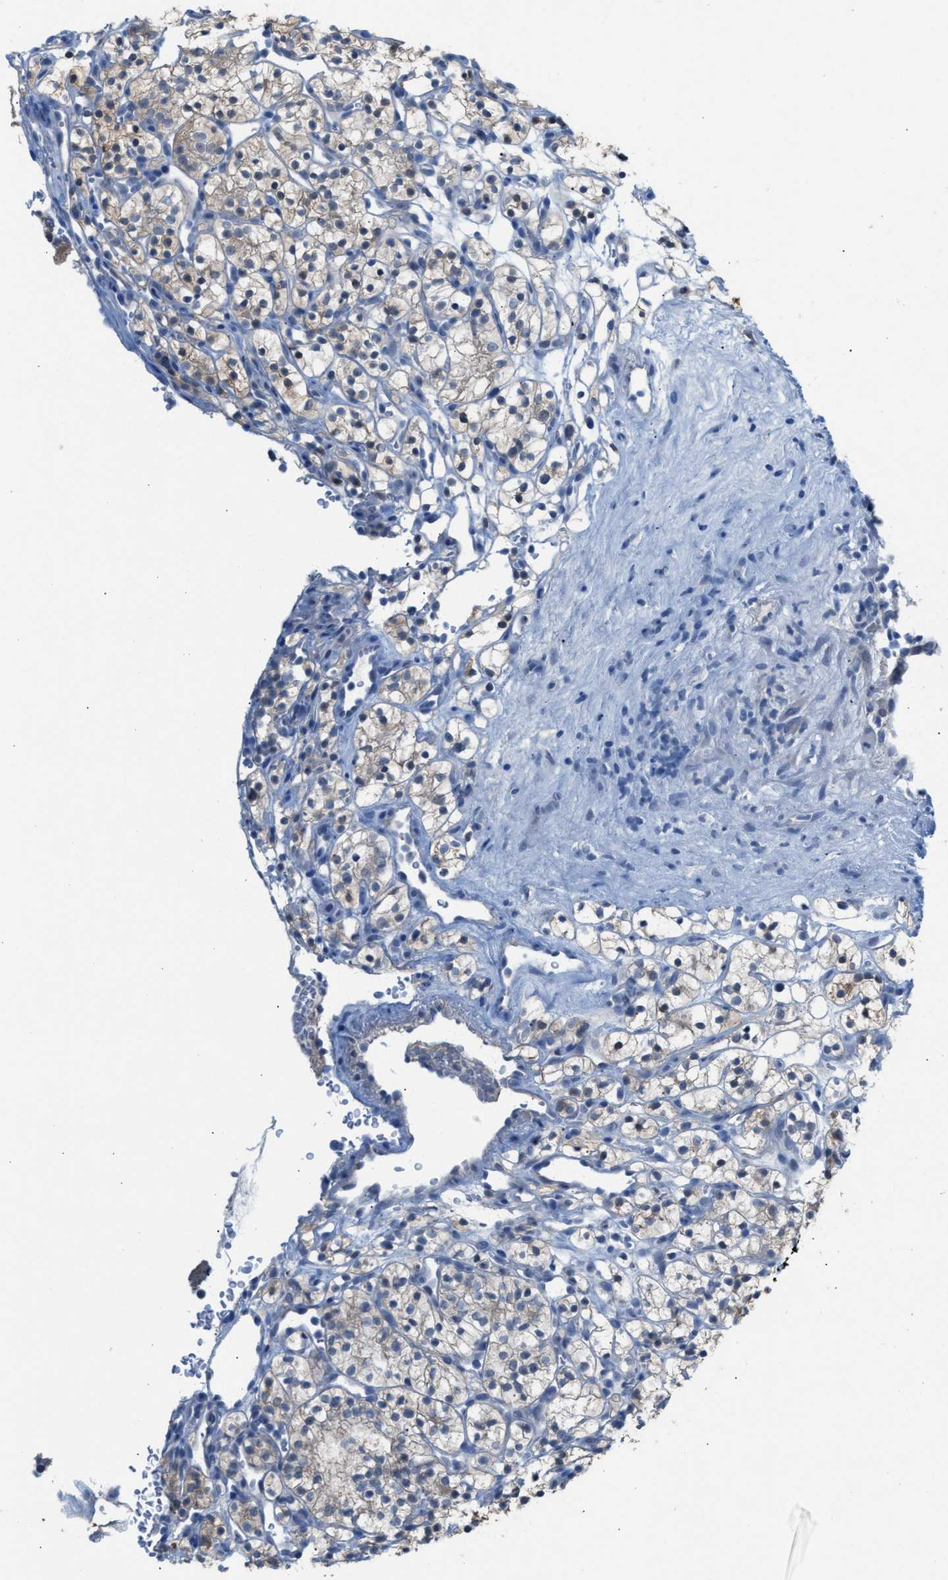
{"staining": {"intensity": "moderate", "quantity": ">75%", "location": "cytoplasmic/membranous"}, "tissue": "renal cancer", "cell_type": "Tumor cells", "image_type": "cancer", "snomed": [{"axis": "morphology", "description": "Adenocarcinoma, NOS"}, {"axis": "topography", "description": "Kidney"}], "caption": "This photomicrograph shows immunohistochemistry staining of human adenocarcinoma (renal), with medium moderate cytoplasmic/membranous staining in approximately >75% of tumor cells.", "gene": "PPM1D", "patient": {"sex": "female", "age": 57}}